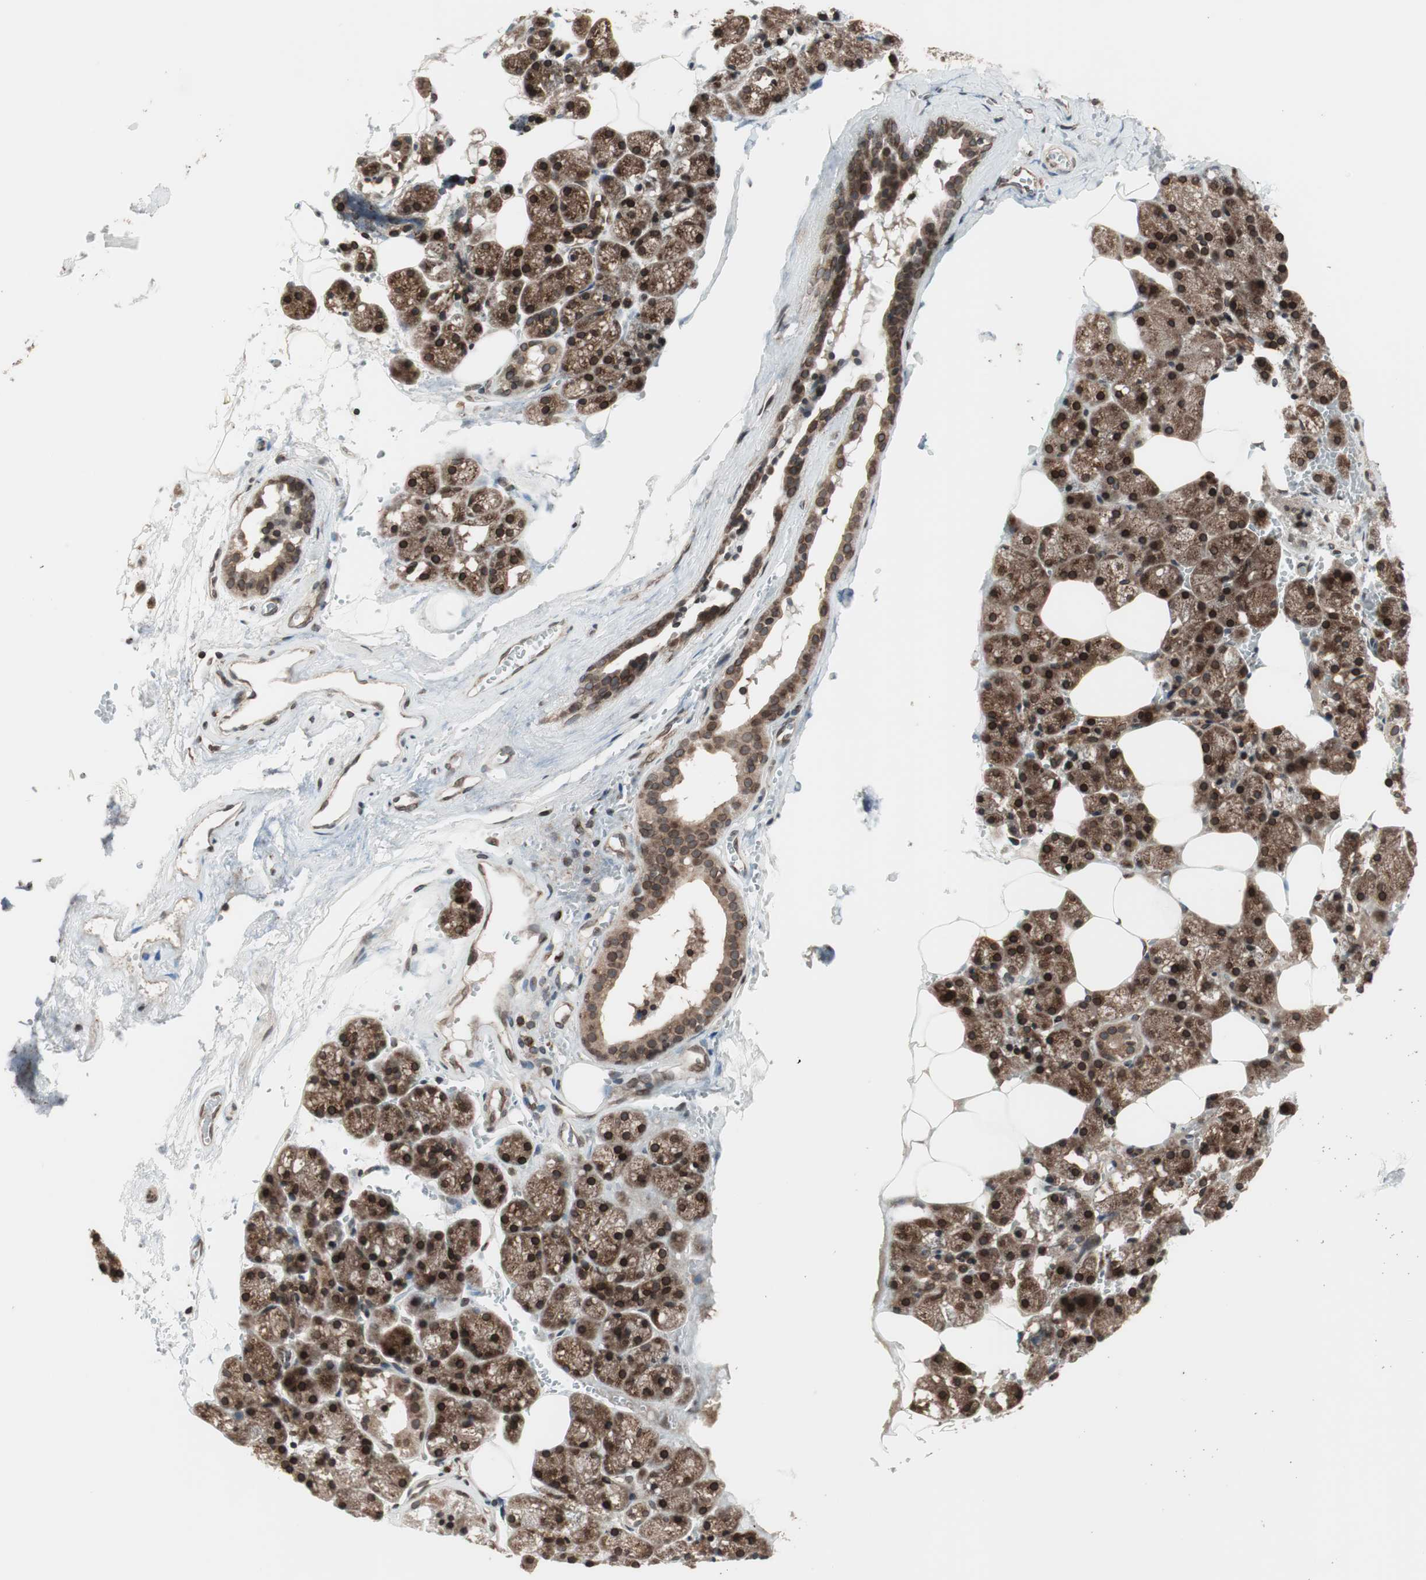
{"staining": {"intensity": "strong", "quantity": ">75%", "location": "cytoplasmic/membranous,nuclear"}, "tissue": "salivary gland", "cell_type": "Glandular cells", "image_type": "normal", "snomed": [{"axis": "morphology", "description": "Normal tissue, NOS"}, {"axis": "topography", "description": "Salivary gland"}], "caption": "Strong cytoplasmic/membranous,nuclear protein positivity is seen in approximately >75% of glandular cells in salivary gland. The protein is stained brown, and the nuclei are stained in blue (DAB IHC with brightfield microscopy, high magnification).", "gene": "NUP62", "patient": {"sex": "male", "age": 62}}